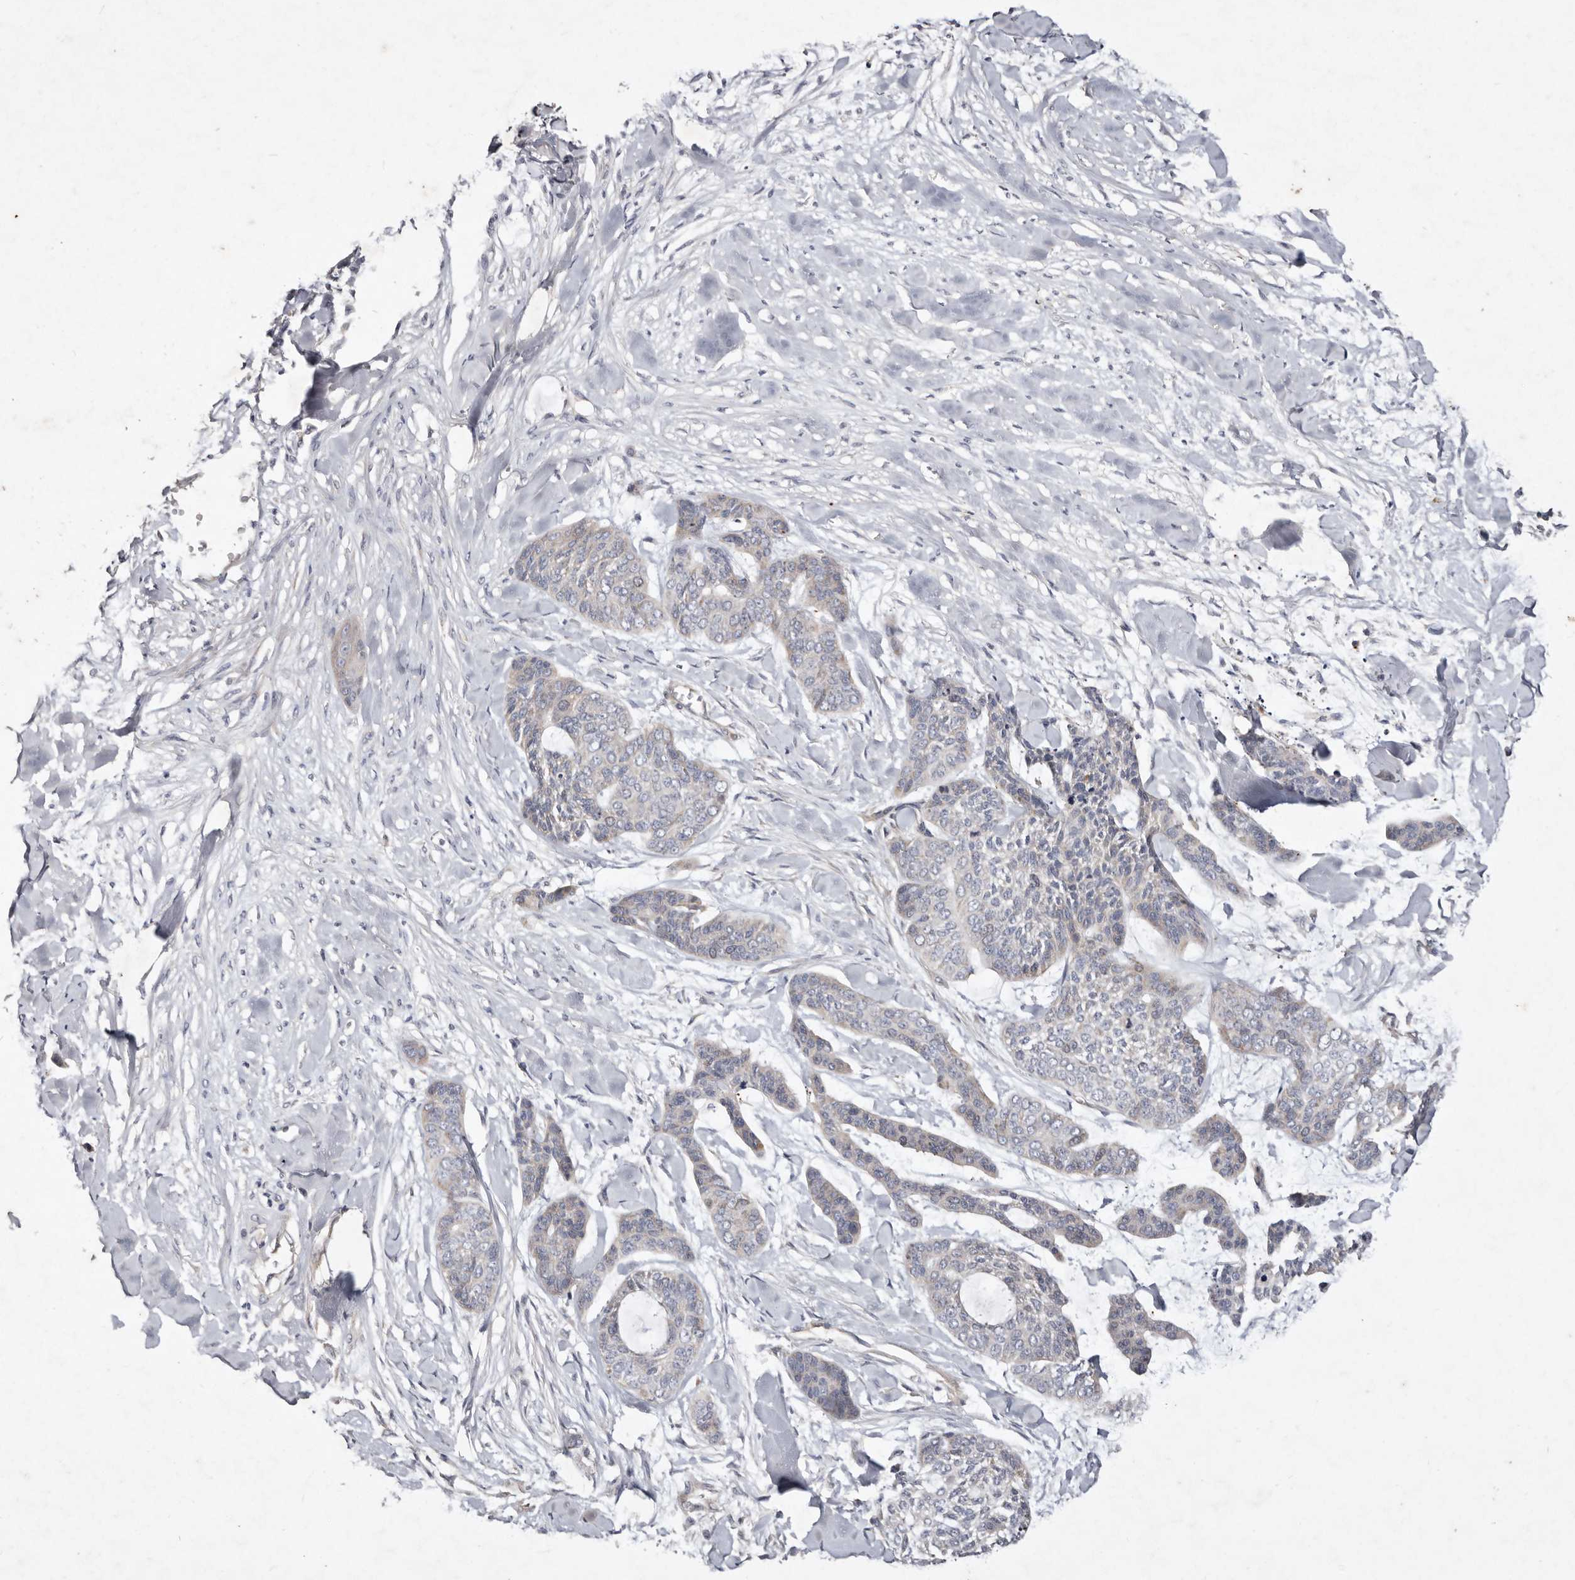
{"staining": {"intensity": "negative", "quantity": "none", "location": "none"}, "tissue": "skin cancer", "cell_type": "Tumor cells", "image_type": "cancer", "snomed": [{"axis": "morphology", "description": "Basal cell carcinoma"}, {"axis": "topography", "description": "Skin"}], "caption": "This is an immunohistochemistry (IHC) micrograph of human skin cancer. There is no expression in tumor cells.", "gene": "SLC25A20", "patient": {"sex": "female", "age": 64}}